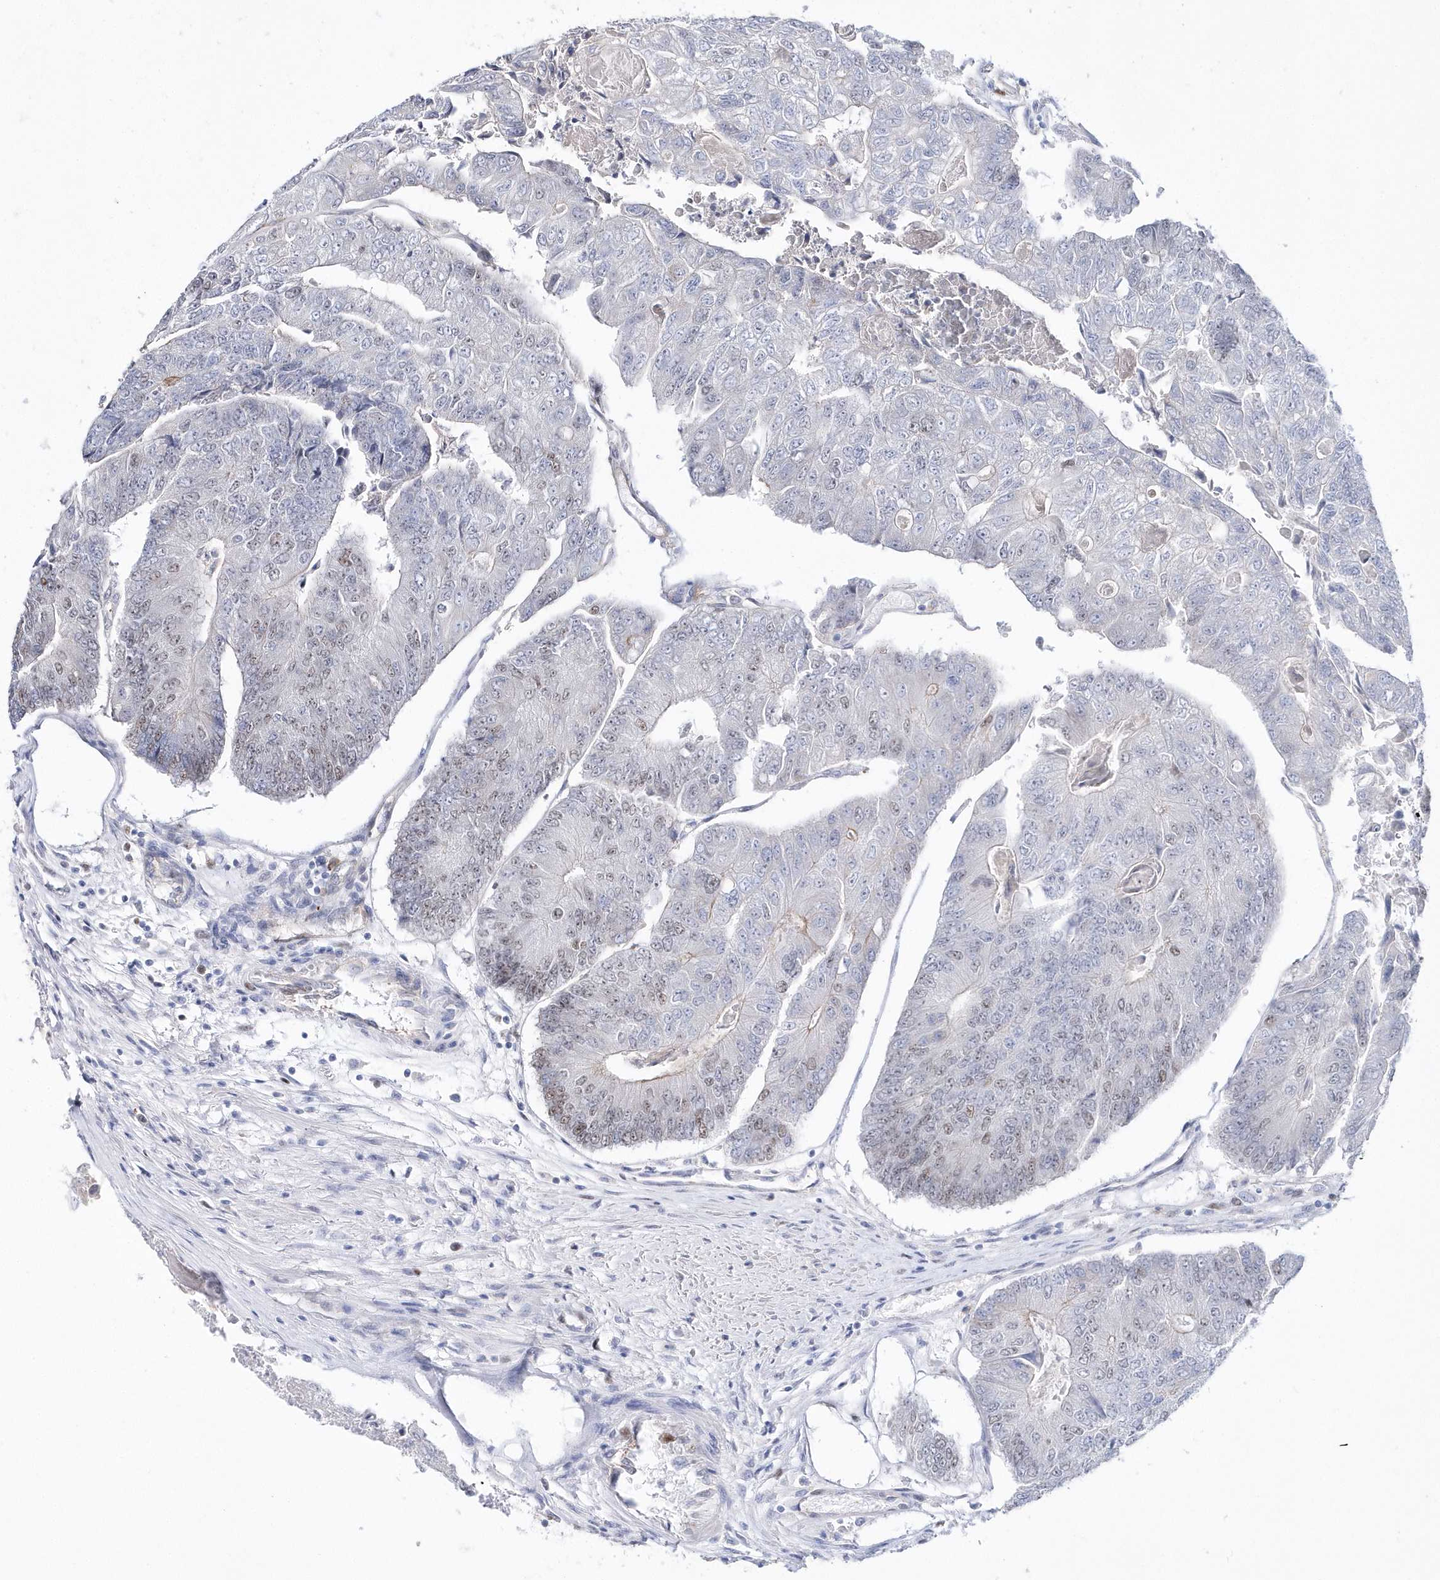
{"staining": {"intensity": "moderate", "quantity": "25%-75%", "location": "nuclear"}, "tissue": "colorectal cancer", "cell_type": "Tumor cells", "image_type": "cancer", "snomed": [{"axis": "morphology", "description": "Adenocarcinoma, NOS"}, {"axis": "topography", "description": "Colon"}], "caption": "Immunohistochemical staining of colorectal adenocarcinoma shows moderate nuclear protein expression in about 25%-75% of tumor cells. (brown staining indicates protein expression, while blue staining denotes nuclei).", "gene": "TMCO6", "patient": {"sex": "female", "age": 67}}